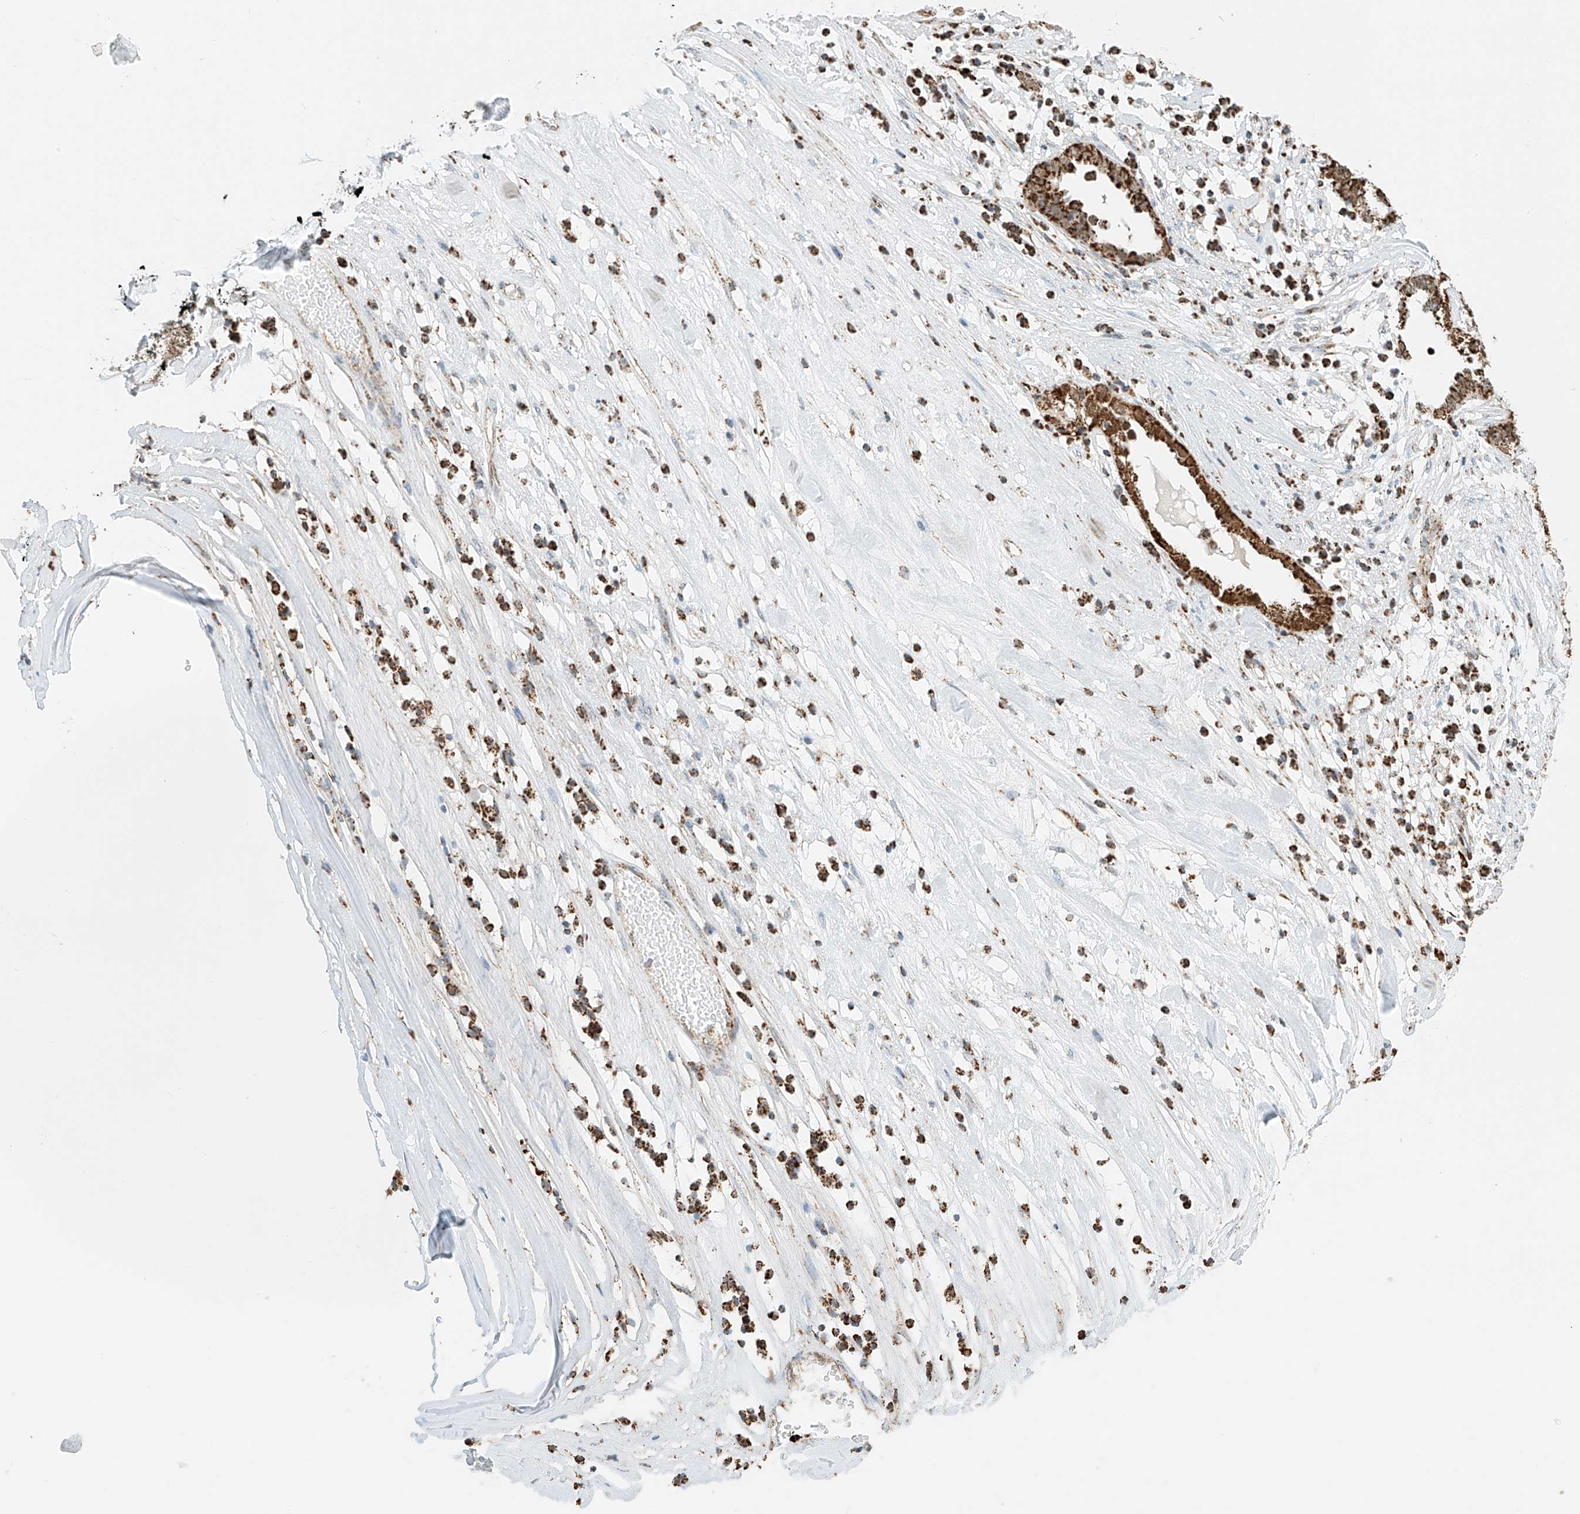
{"staining": {"intensity": "moderate", "quantity": ">75%", "location": "cytoplasmic/membranous"}, "tissue": "ovarian cancer", "cell_type": "Tumor cells", "image_type": "cancer", "snomed": [{"axis": "morphology", "description": "Carcinoma, endometroid"}, {"axis": "topography", "description": "Ovary"}], "caption": "Immunohistochemistry (IHC) image of neoplastic tissue: human ovarian cancer (endometroid carcinoma) stained using IHC reveals medium levels of moderate protein expression localized specifically in the cytoplasmic/membranous of tumor cells, appearing as a cytoplasmic/membranous brown color.", "gene": "PPA2", "patient": {"sex": "female", "age": 62}}